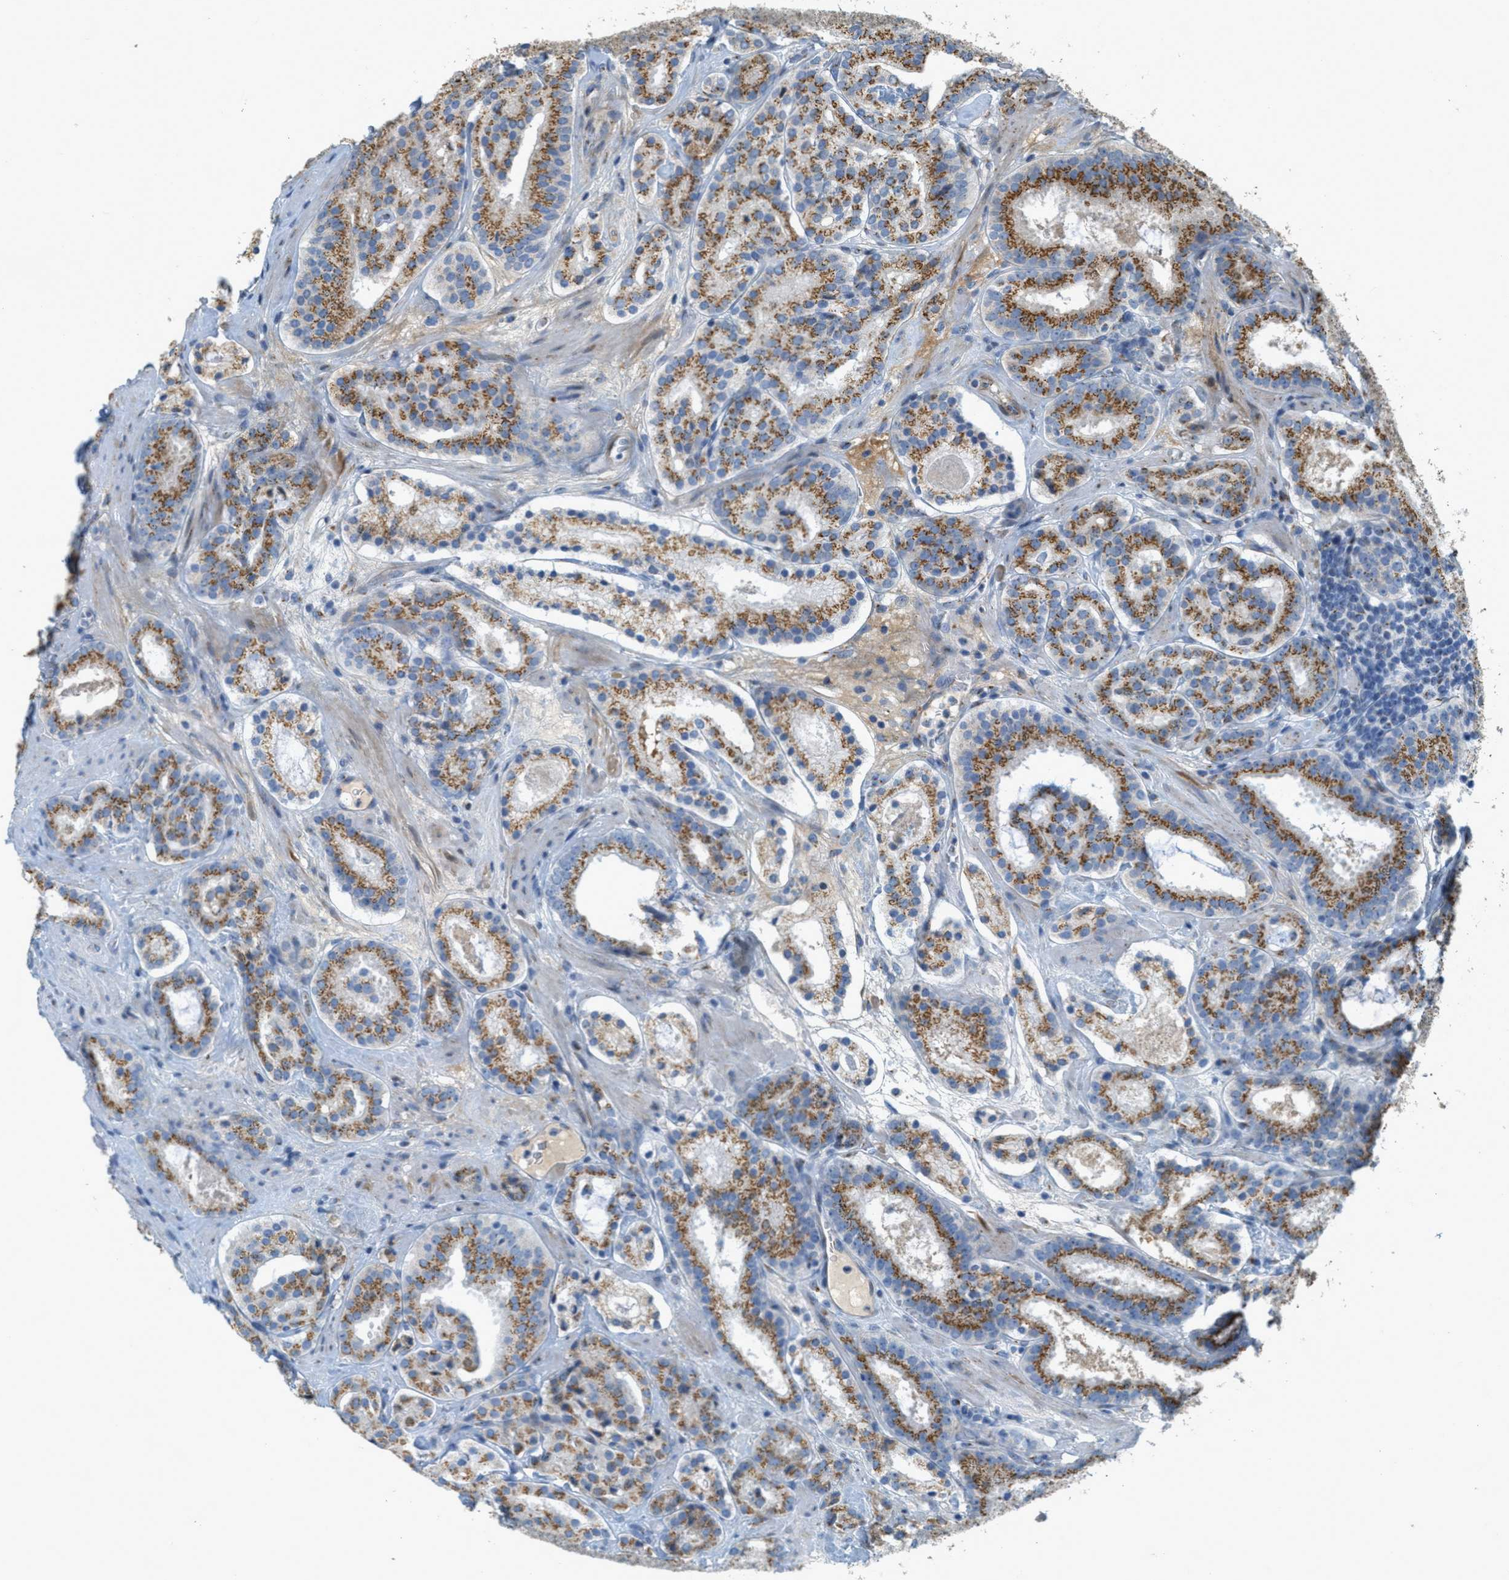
{"staining": {"intensity": "moderate", "quantity": ">75%", "location": "cytoplasmic/membranous"}, "tissue": "prostate cancer", "cell_type": "Tumor cells", "image_type": "cancer", "snomed": [{"axis": "morphology", "description": "Adenocarcinoma, Low grade"}, {"axis": "topography", "description": "Prostate"}], "caption": "Adenocarcinoma (low-grade) (prostate) stained with DAB (3,3'-diaminobenzidine) immunohistochemistry (IHC) shows medium levels of moderate cytoplasmic/membranous expression in approximately >75% of tumor cells.", "gene": "ZFPL1", "patient": {"sex": "male", "age": 69}}